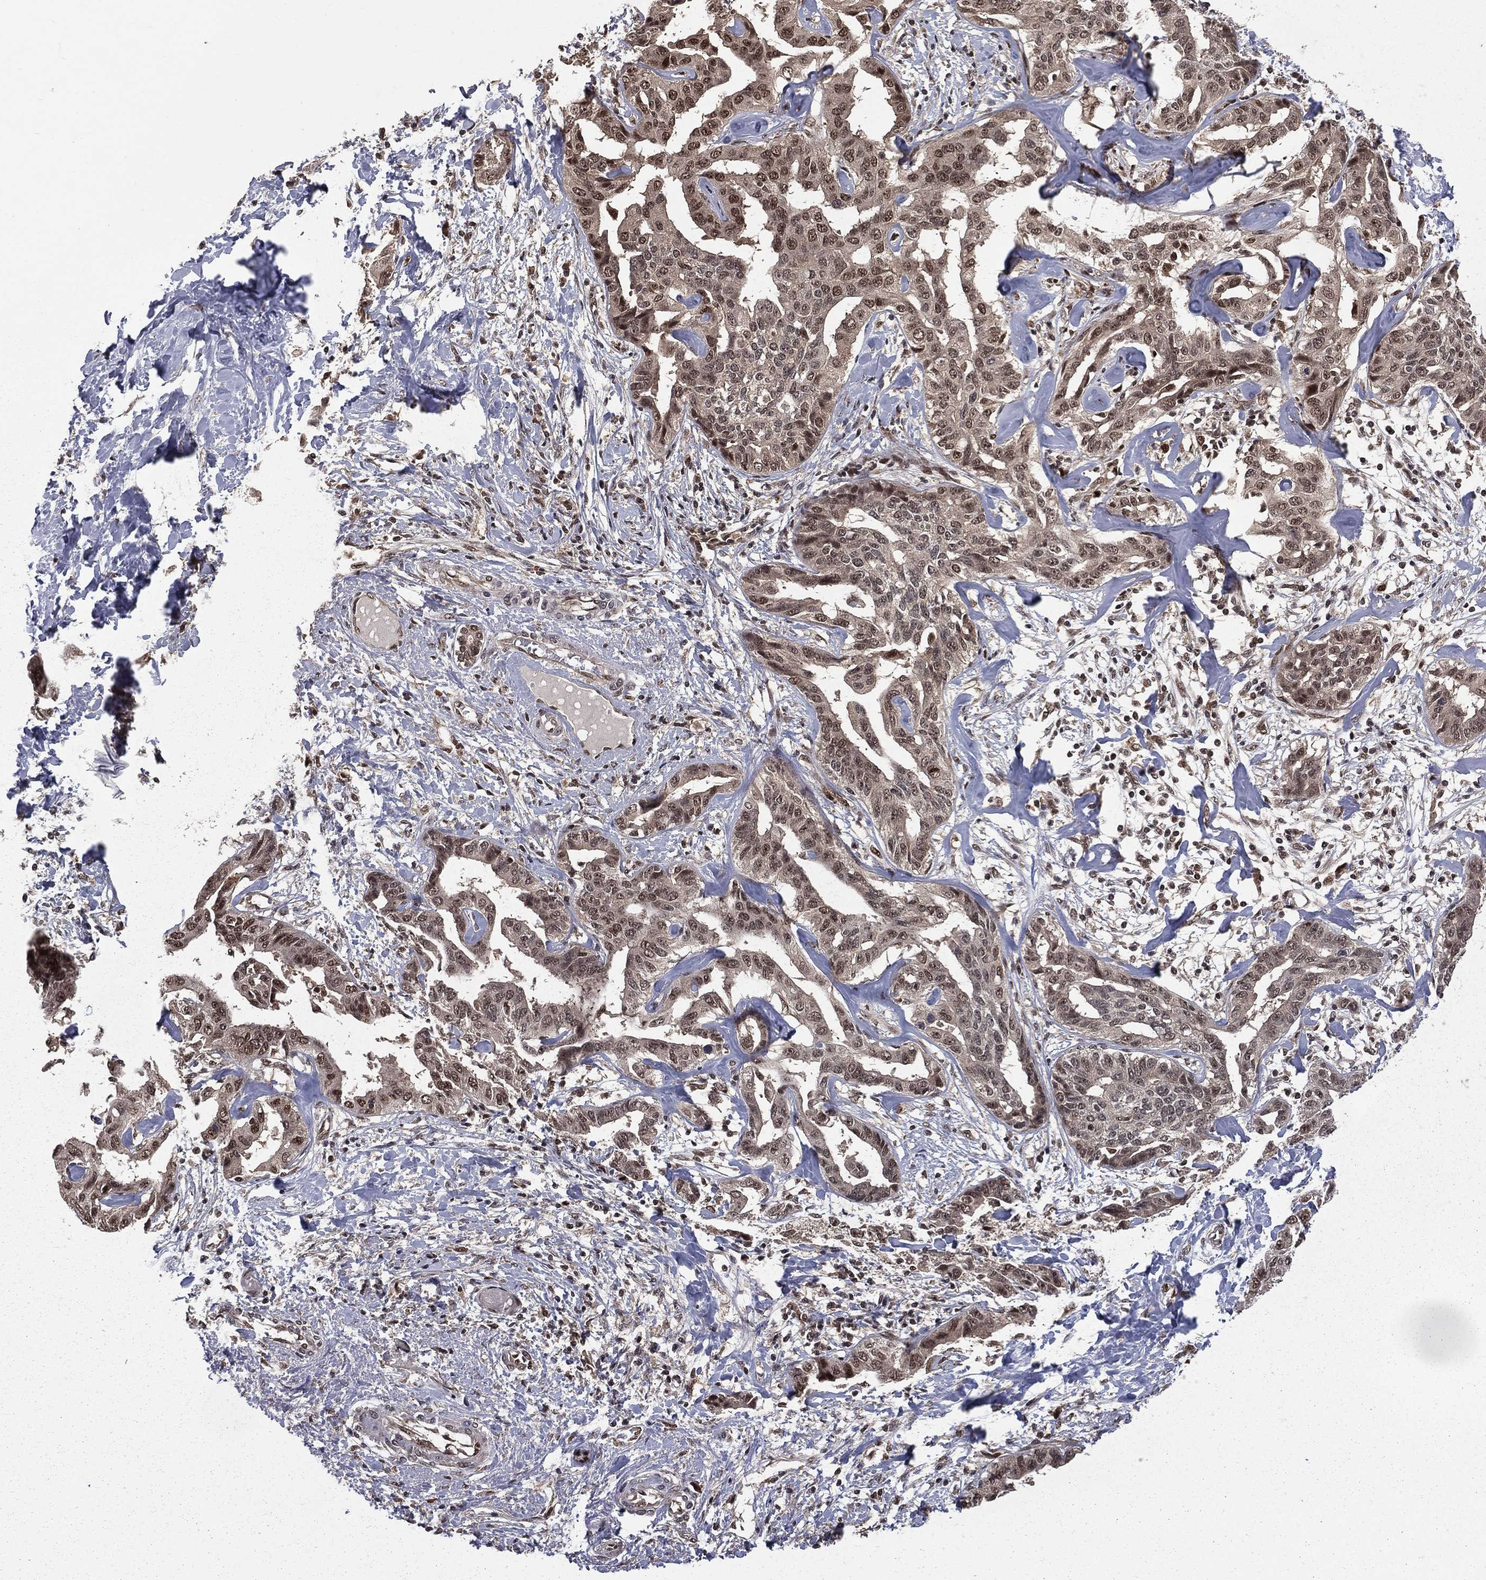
{"staining": {"intensity": "moderate", "quantity": "25%-75%", "location": "nuclear"}, "tissue": "liver cancer", "cell_type": "Tumor cells", "image_type": "cancer", "snomed": [{"axis": "morphology", "description": "Cholangiocarcinoma"}, {"axis": "topography", "description": "Liver"}], "caption": "A high-resolution histopathology image shows IHC staining of liver cholangiocarcinoma, which shows moderate nuclear staining in about 25%-75% of tumor cells.", "gene": "JMJD6", "patient": {"sex": "male", "age": 59}}